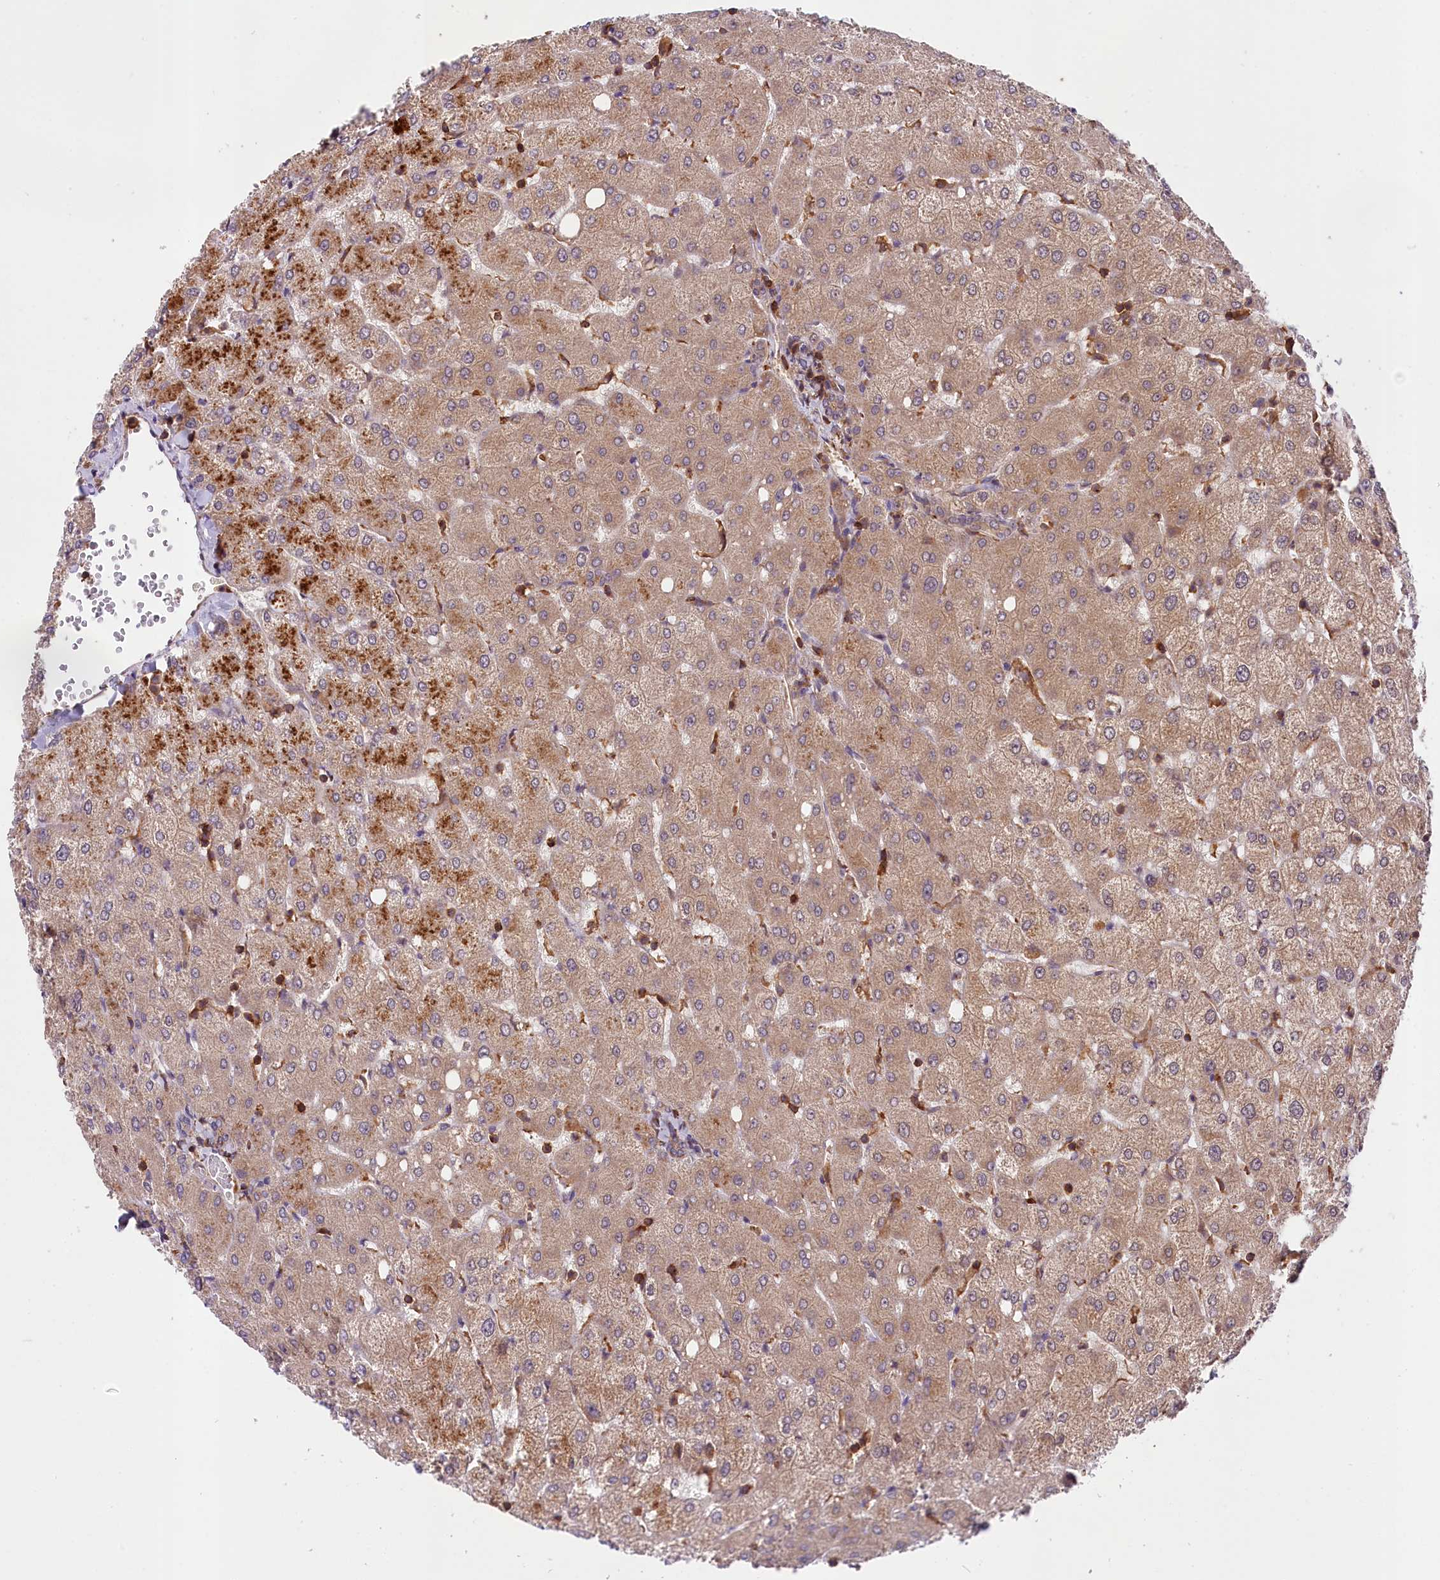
{"staining": {"intensity": "weak", "quantity": "25%-75%", "location": "cytoplasmic/membranous"}, "tissue": "liver", "cell_type": "Cholangiocytes", "image_type": "normal", "snomed": [{"axis": "morphology", "description": "Normal tissue, NOS"}, {"axis": "topography", "description": "Liver"}], "caption": "Liver stained with immunohistochemistry (IHC) demonstrates weak cytoplasmic/membranous positivity in approximately 25%-75% of cholangiocytes. The protein is shown in brown color, while the nuclei are stained blue.", "gene": "SKIDA1", "patient": {"sex": "female", "age": 54}}